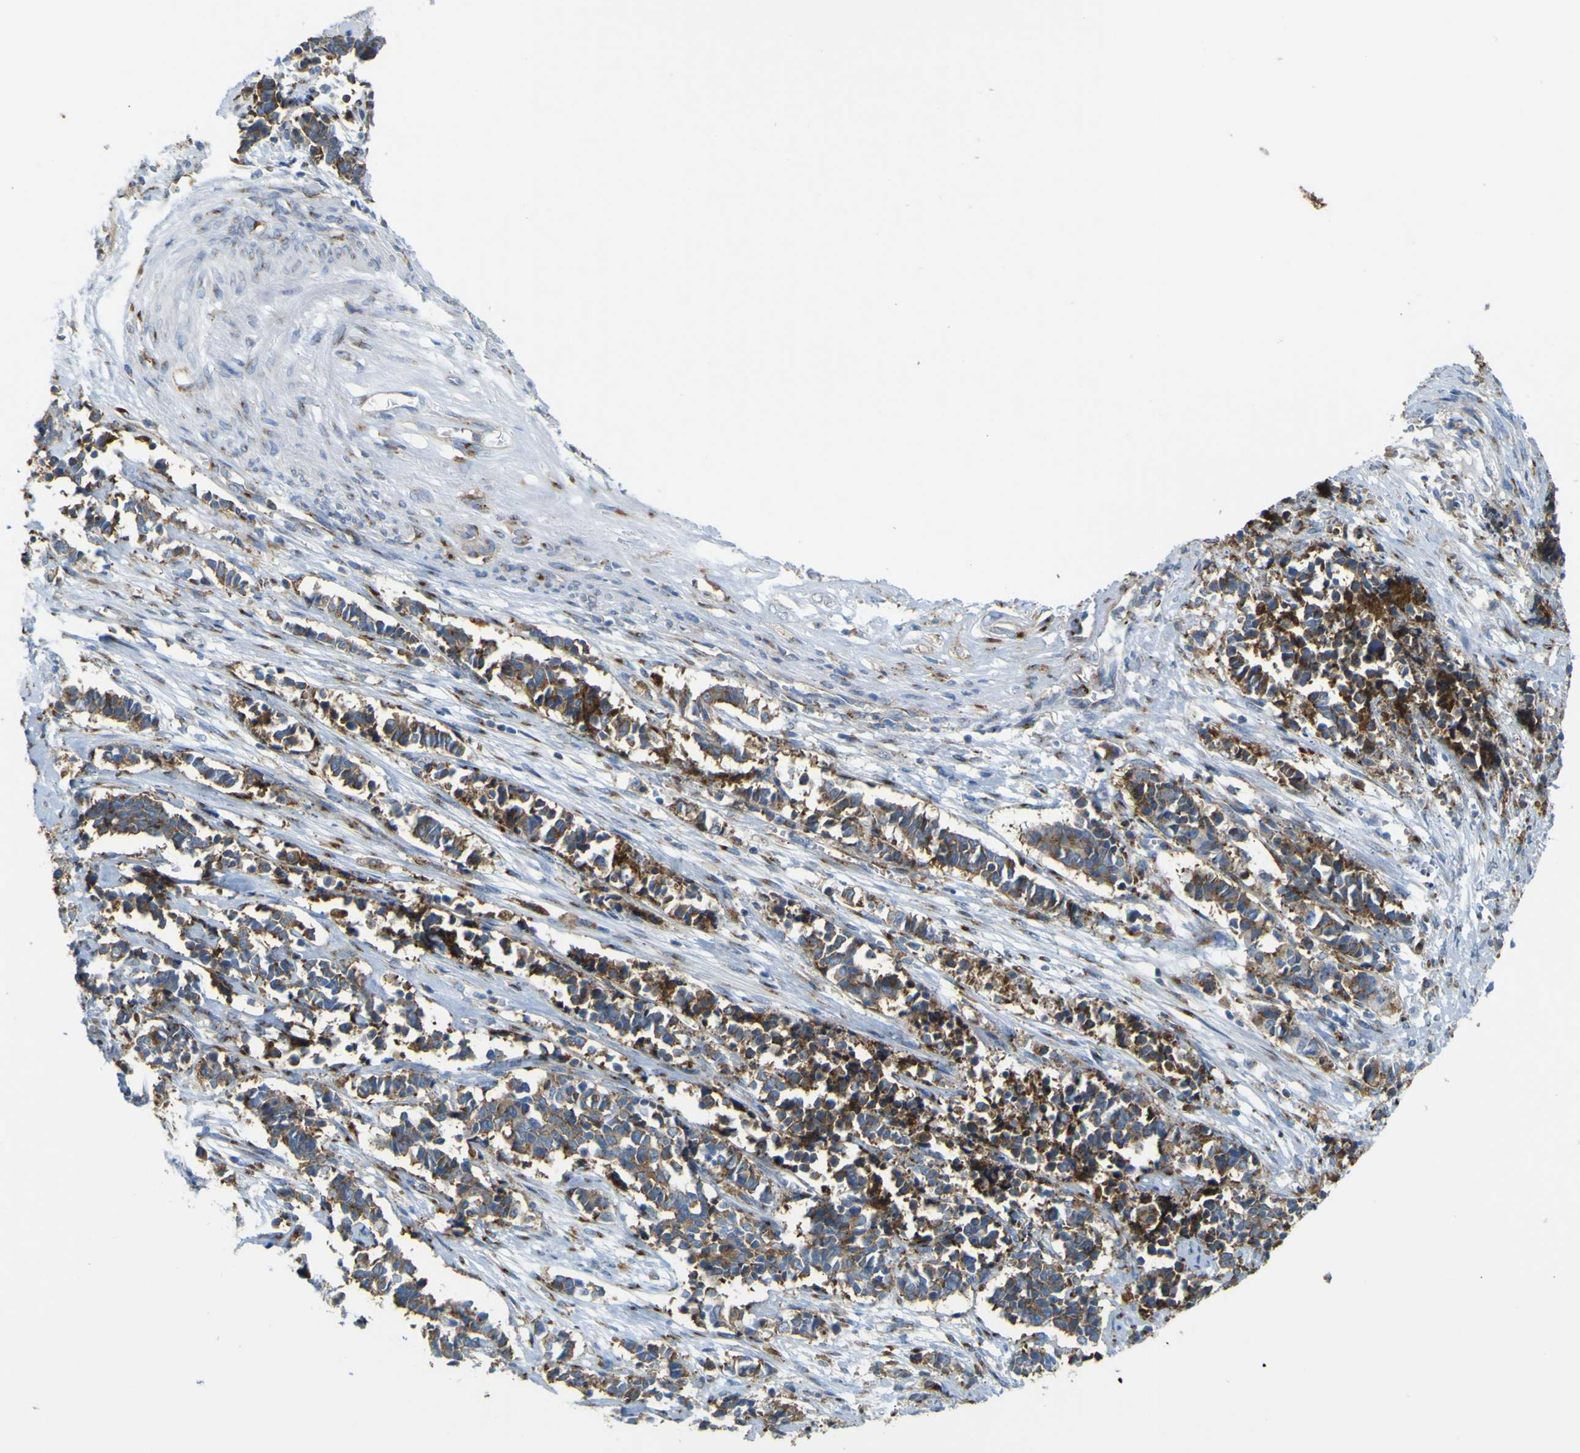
{"staining": {"intensity": "strong", "quantity": ">75%", "location": "cytoplasmic/membranous"}, "tissue": "cervical cancer", "cell_type": "Tumor cells", "image_type": "cancer", "snomed": [{"axis": "morphology", "description": "Normal tissue, NOS"}, {"axis": "morphology", "description": "Squamous cell carcinoma, NOS"}, {"axis": "topography", "description": "Cervix"}], "caption": "Human cervical cancer (squamous cell carcinoma) stained with a brown dye shows strong cytoplasmic/membranous positive expression in about >75% of tumor cells.", "gene": "IGF2R", "patient": {"sex": "female", "age": 35}}